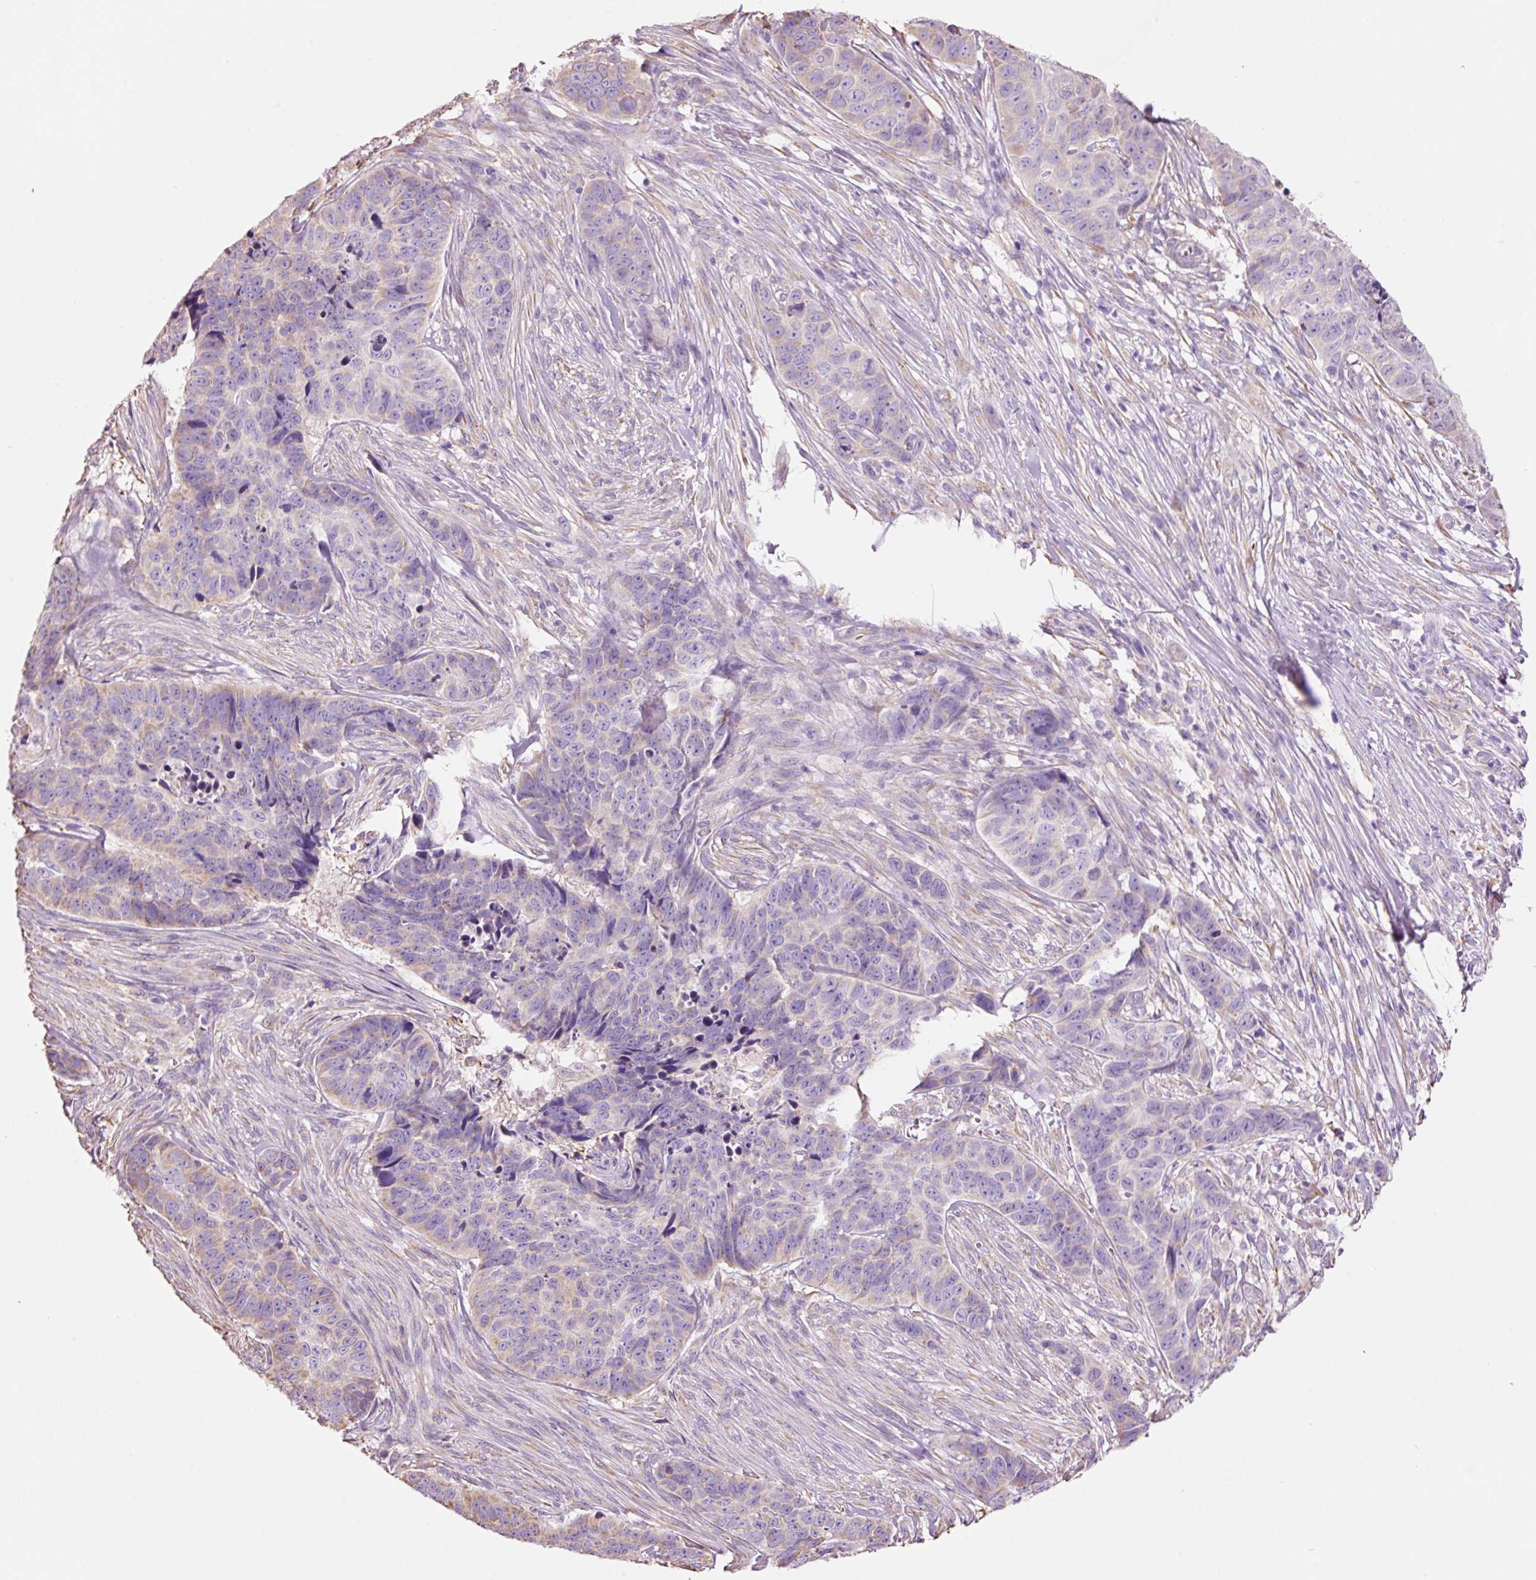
{"staining": {"intensity": "moderate", "quantity": "<25%", "location": "cytoplasmic/membranous"}, "tissue": "skin cancer", "cell_type": "Tumor cells", "image_type": "cancer", "snomed": [{"axis": "morphology", "description": "Basal cell carcinoma"}, {"axis": "topography", "description": "Skin"}], "caption": "The immunohistochemical stain labels moderate cytoplasmic/membranous expression in tumor cells of basal cell carcinoma (skin) tissue. The protein is stained brown, and the nuclei are stained in blue (DAB (3,3'-diaminobenzidine) IHC with brightfield microscopy, high magnification).", "gene": "GCG", "patient": {"sex": "female", "age": 82}}